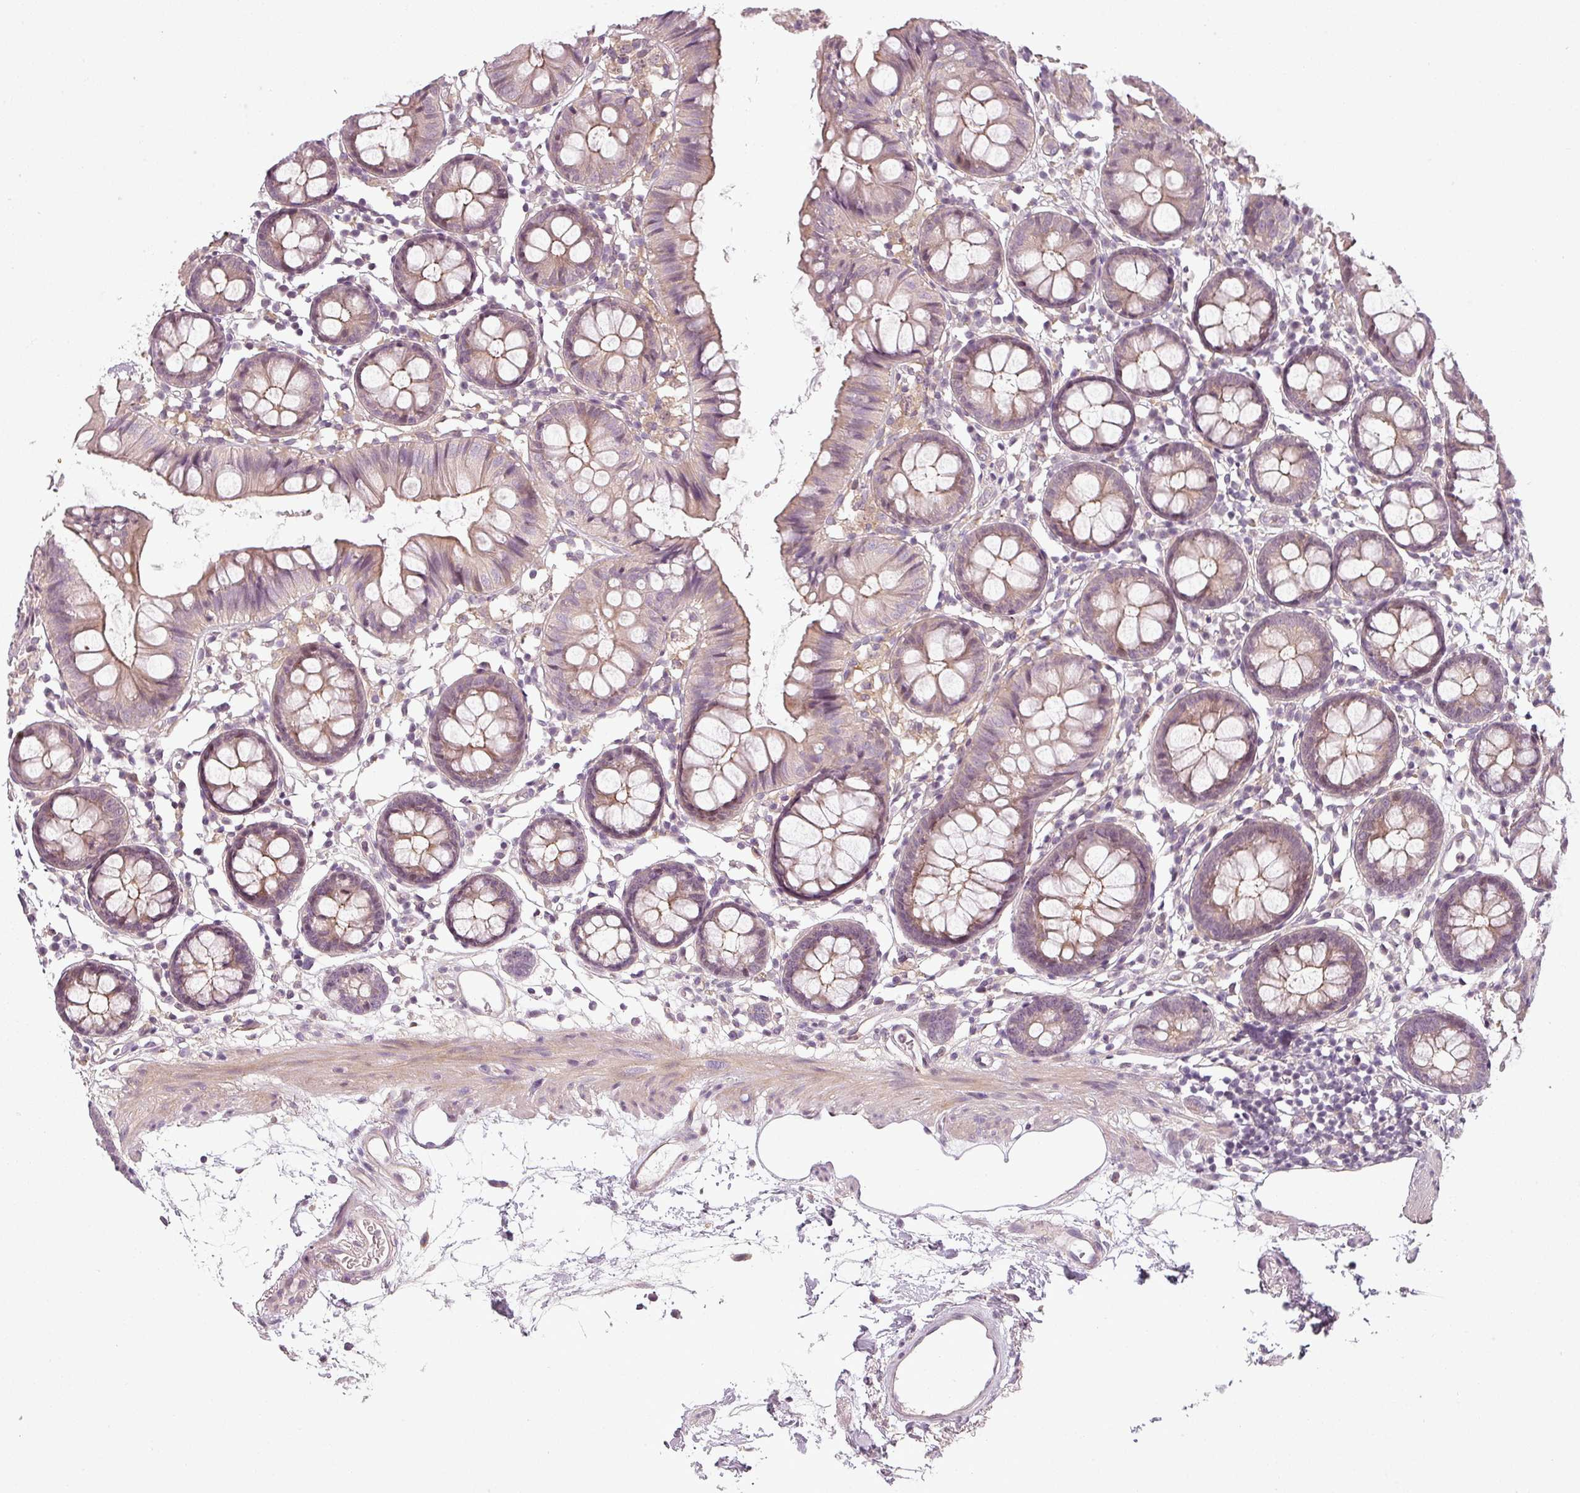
{"staining": {"intensity": "negative", "quantity": "none", "location": "none"}, "tissue": "colon", "cell_type": "Endothelial cells", "image_type": "normal", "snomed": [{"axis": "morphology", "description": "Normal tissue, NOS"}, {"axis": "topography", "description": "Colon"}], "caption": "High magnification brightfield microscopy of unremarkable colon stained with DAB (3,3'-diaminobenzidine) (brown) and counterstained with hematoxylin (blue): endothelial cells show no significant staining. (Brightfield microscopy of DAB (3,3'-diaminobenzidine) immunohistochemistry (IHC) at high magnification).", "gene": "SLC16A9", "patient": {"sex": "female", "age": 84}}